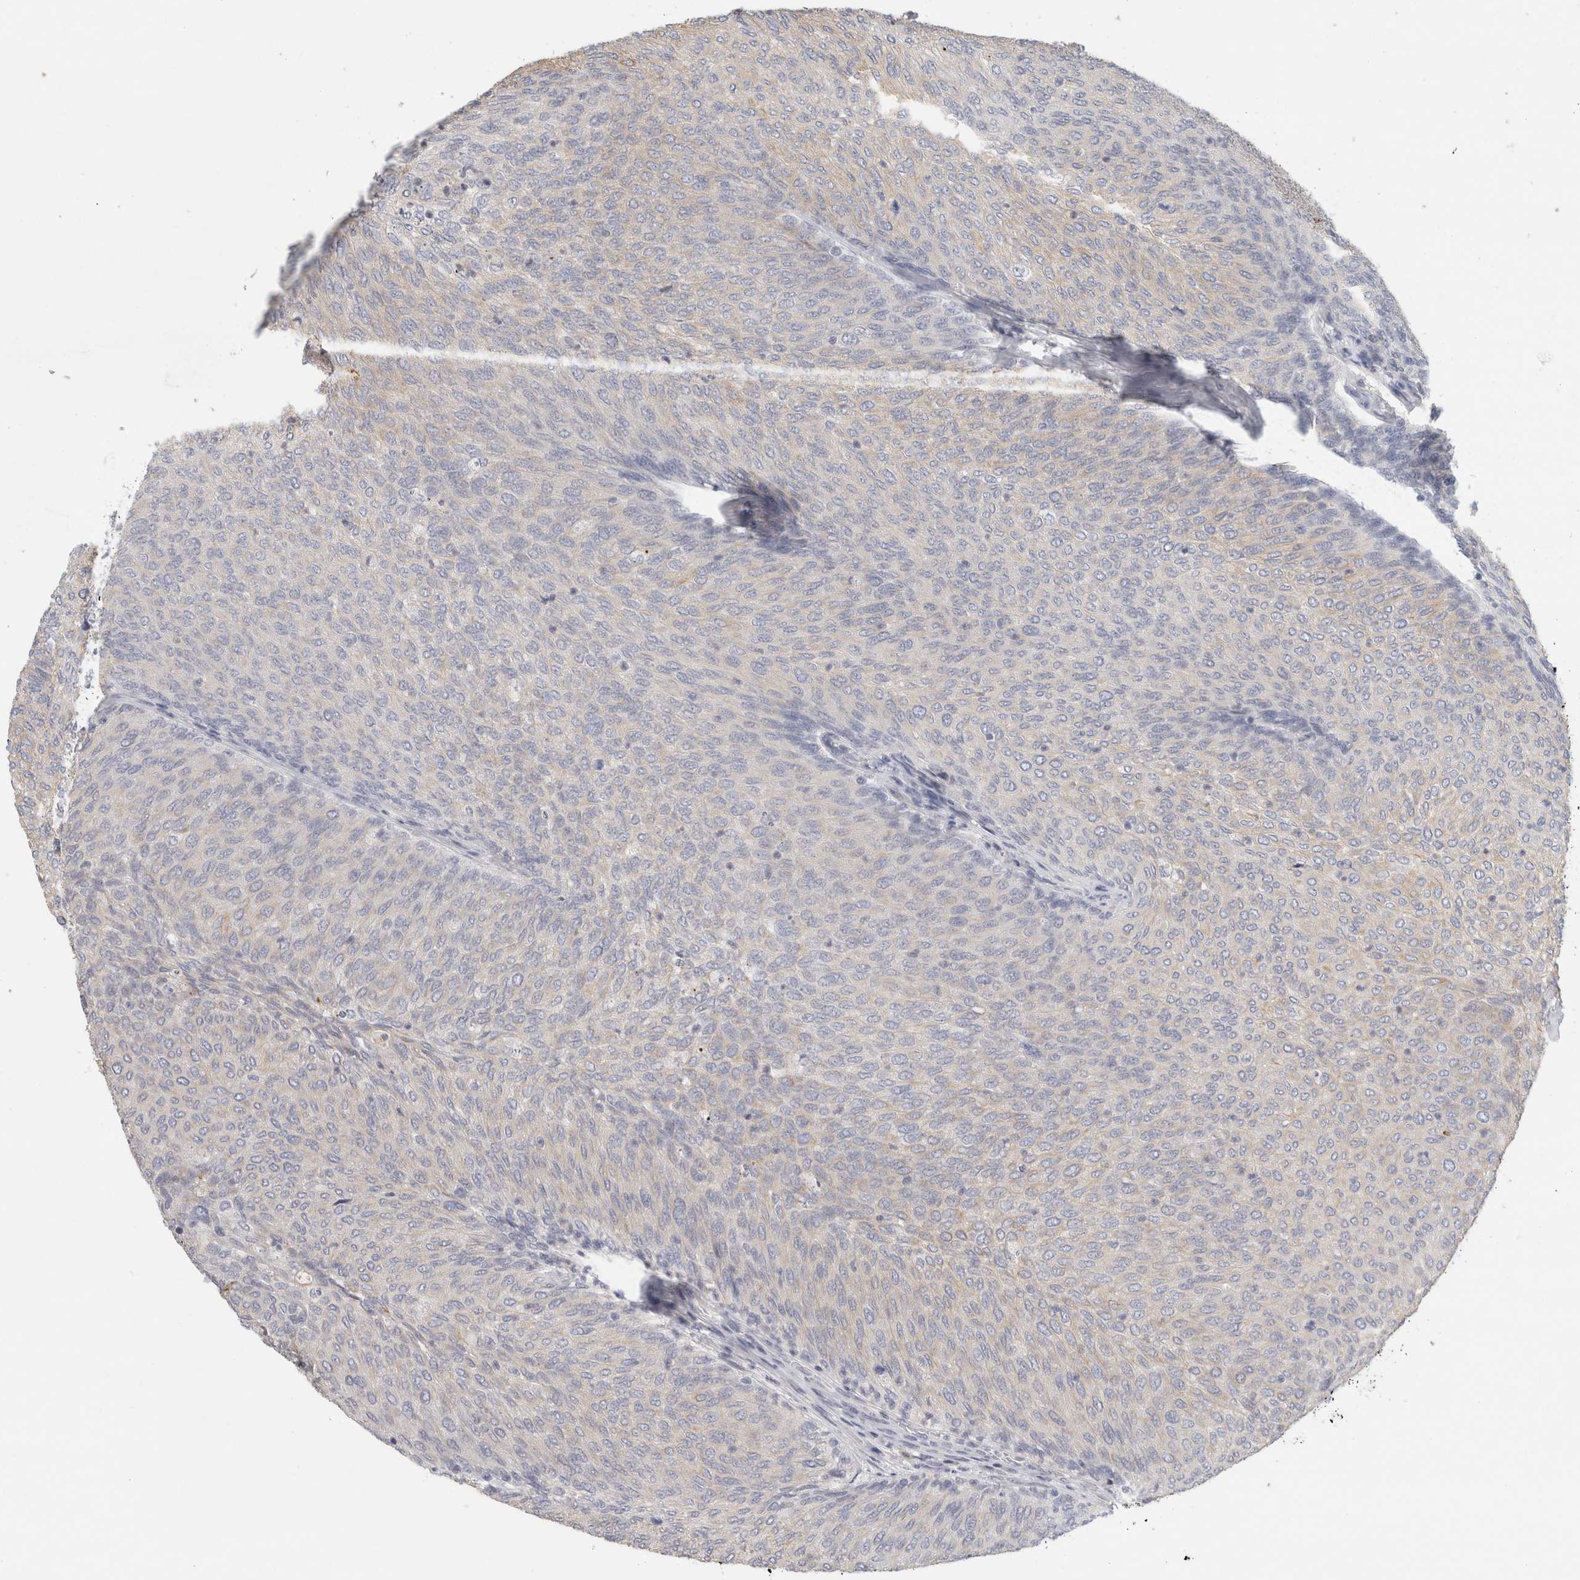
{"staining": {"intensity": "negative", "quantity": "none", "location": "none"}, "tissue": "urothelial cancer", "cell_type": "Tumor cells", "image_type": "cancer", "snomed": [{"axis": "morphology", "description": "Urothelial carcinoma, Low grade"}, {"axis": "topography", "description": "Urinary bladder"}], "caption": "A micrograph of urothelial carcinoma (low-grade) stained for a protein reveals no brown staining in tumor cells.", "gene": "STK31", "patient": {"sex": "female", "age": 79}}